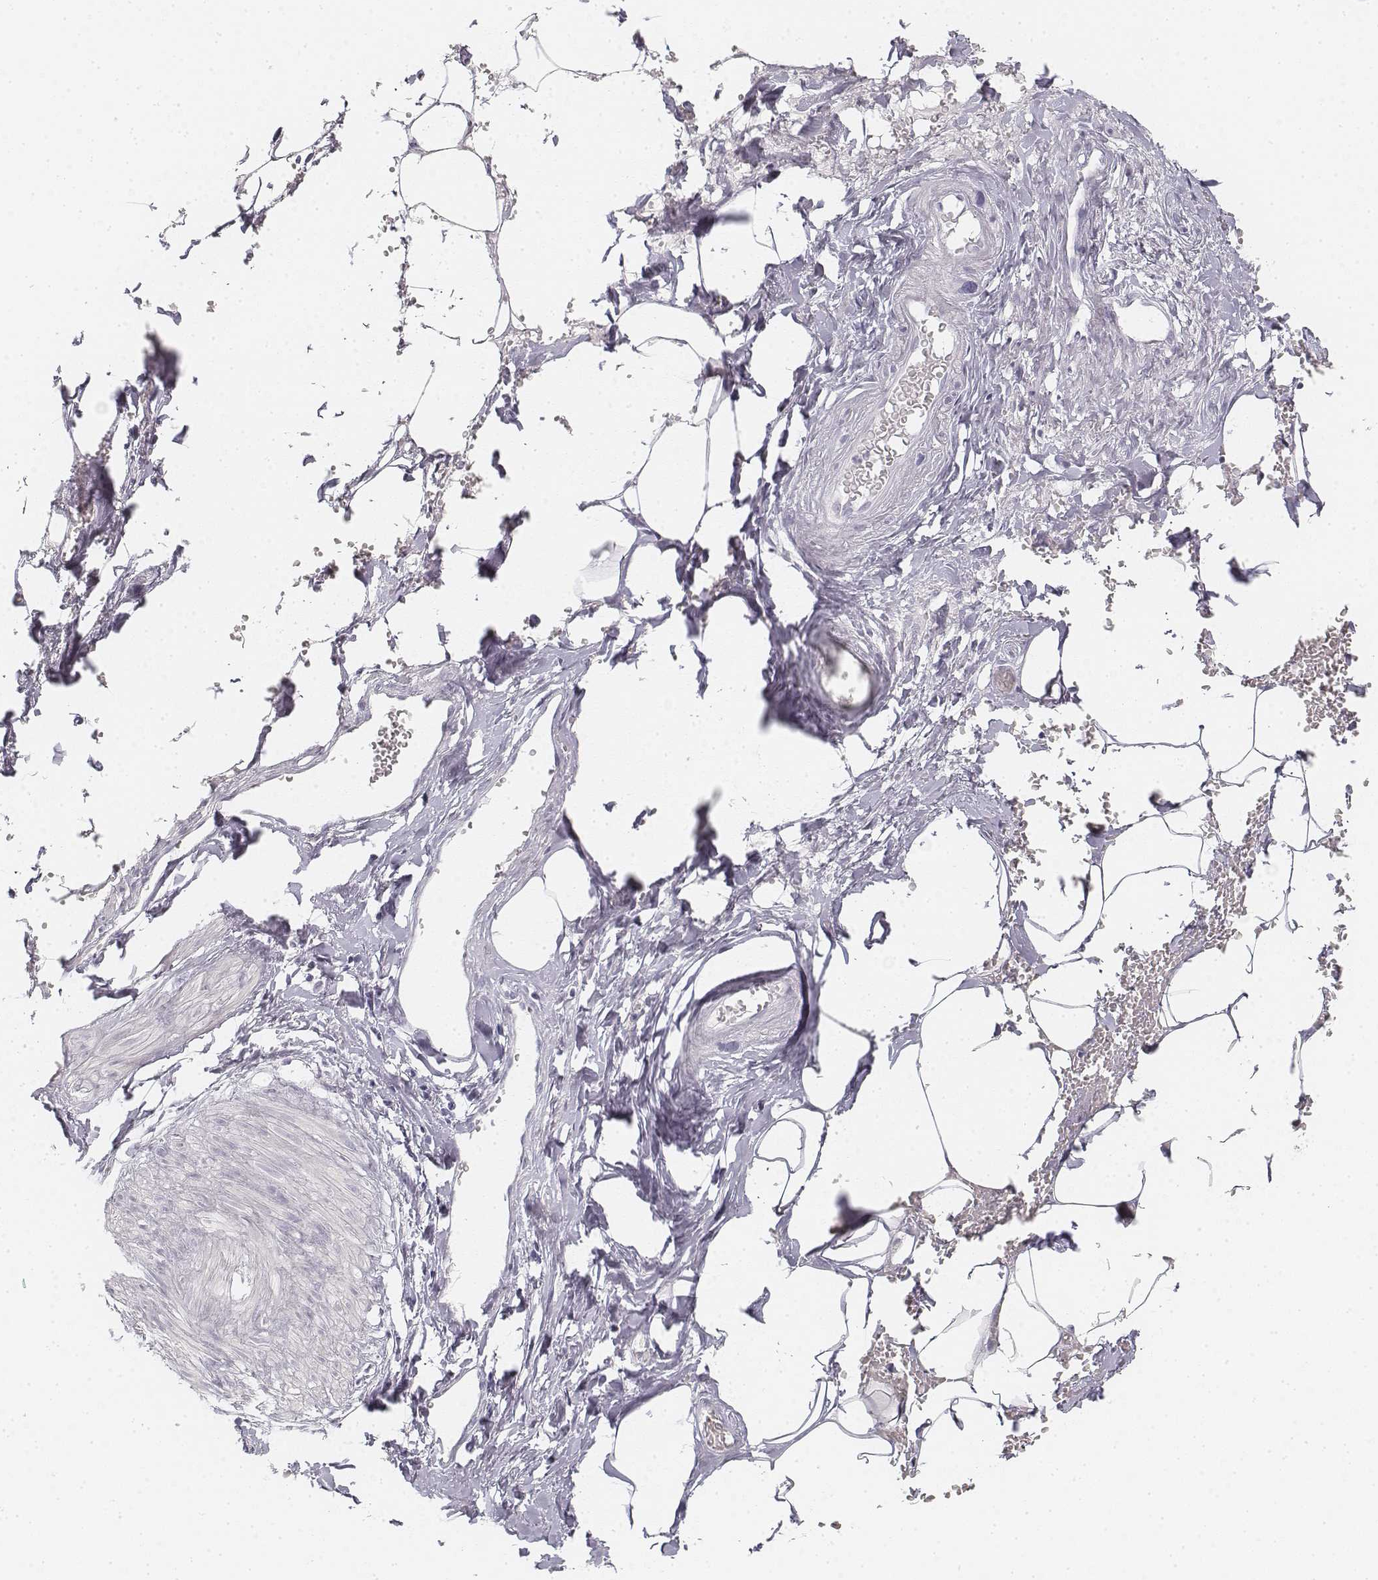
{"staining": {"intensity": "negative", "quantity": "none", "location": "none"}, "tissue": "adipose tissue", "cell_type": "Adipocytes", "image_type": "normal", "snomed": [{"axis": "morphology", "description": "Normal tissue, NOS"}, {"axis": "topography", "description": "Prostate"}, {"axis": "topography", "description": "Peripheral nerve tissue"}], "caption": "DAB (3,3'-diaminobenzidine) immunohistochemical staining of normal human adipose tissue shows no significant positivity in adipocytes. Nuclei are stained in blue.", "gene": "KRT25", "patient": {"sex": "male", "age": 55}}